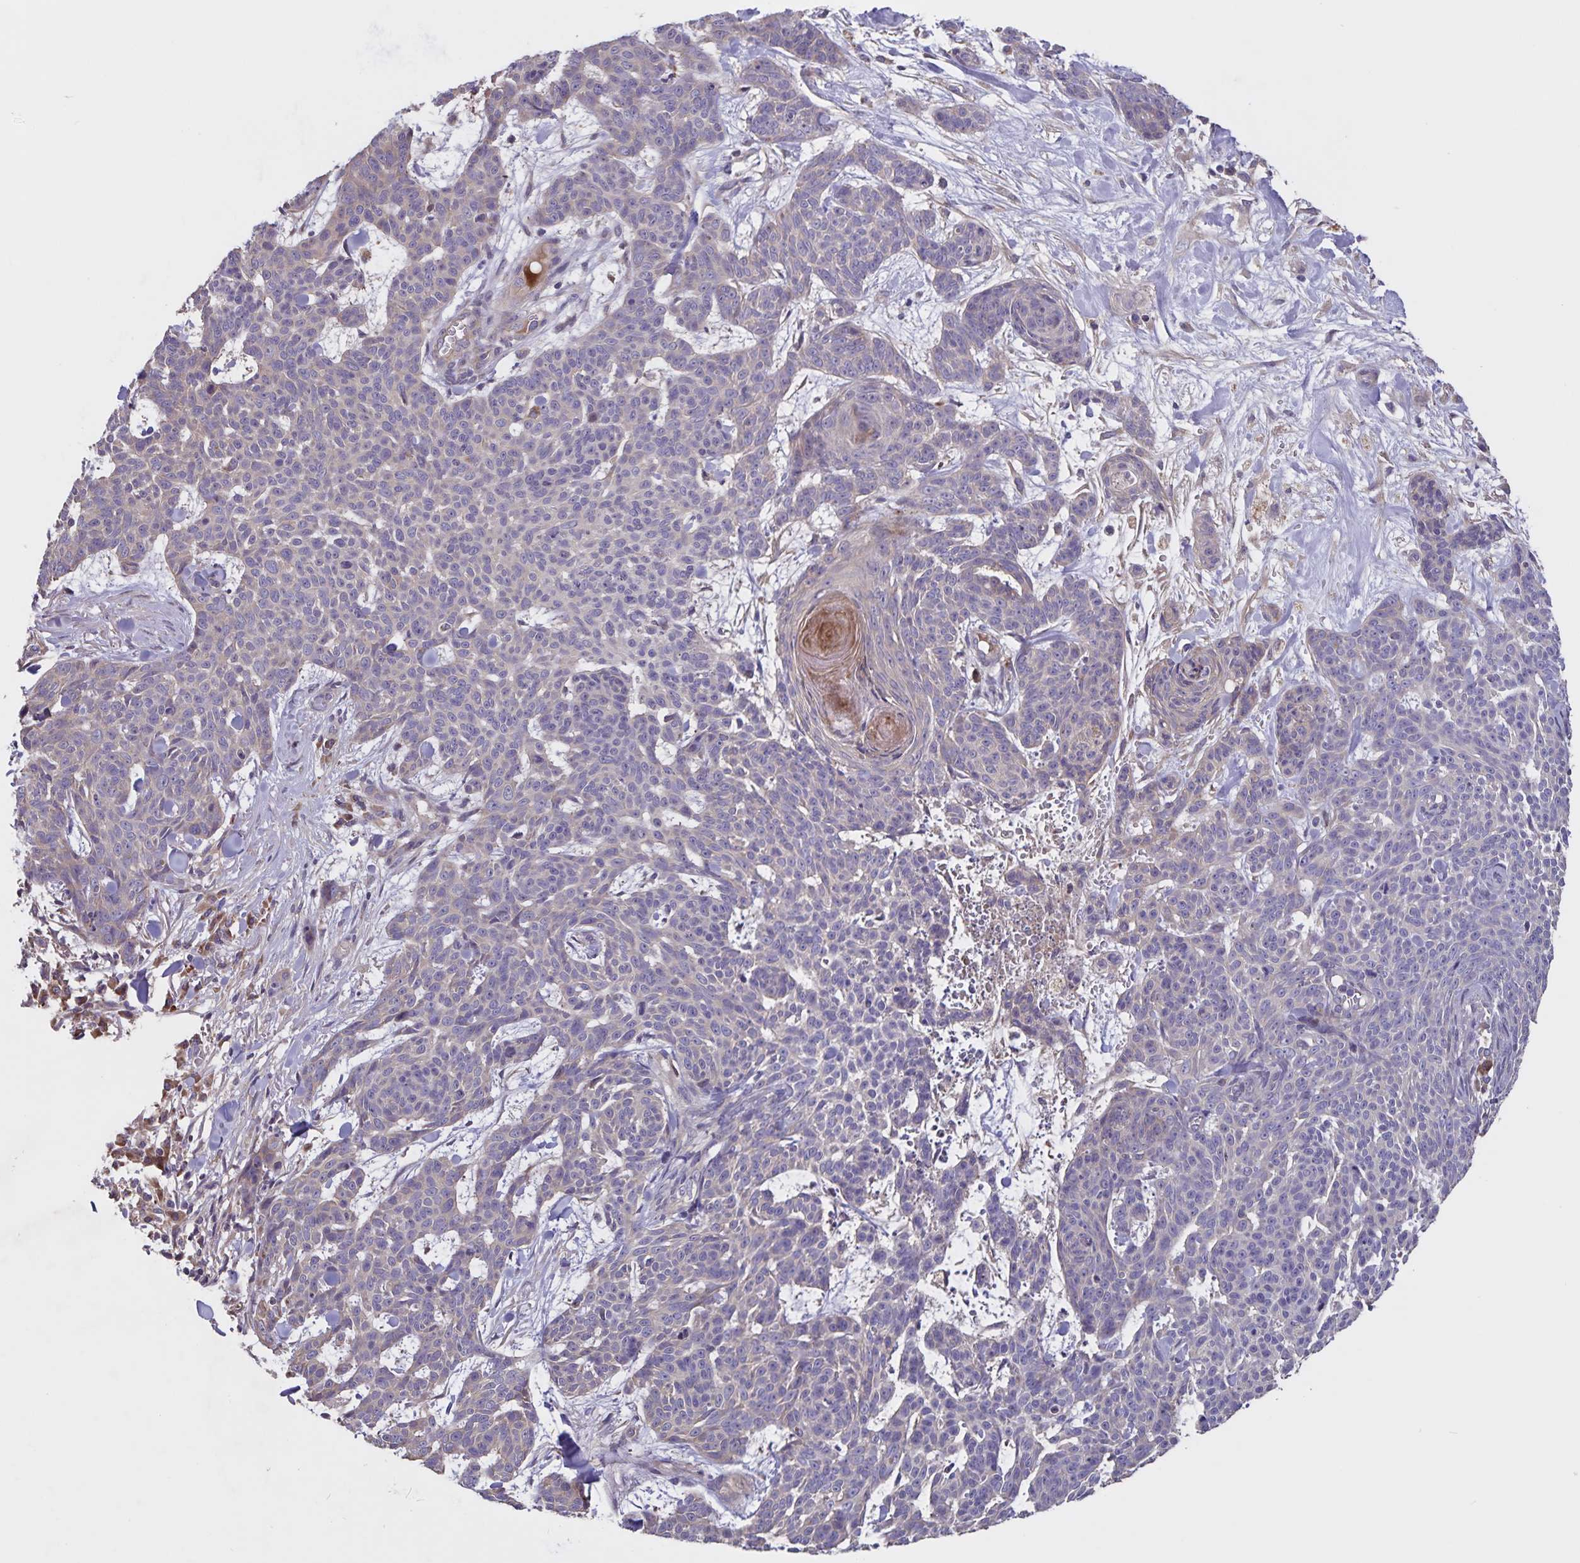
{"staining": {"intensity": "negative", "quantity": "none", "location": "none"}, "tissue": "skin cancer", "cell_type": "Tumor cells", "image_type": "cancer", "snomed": [{"axis": "morphology", "description": "Basal cell carcinoma"}, {"axis": "topography", "description": "Skin"}], "caption": "Immunohistochemical staining of skin cancer (basal cell carcinoma) demonstrates no significant staining in tumor cells. The staining was performed using DAB to visualize the protein expression in brown, while the nuclei were stained in blue with hematoxylin (Magnification: 20x).", "gene": "FBXL16", "patient": {"sex": "female", "age": 93}}